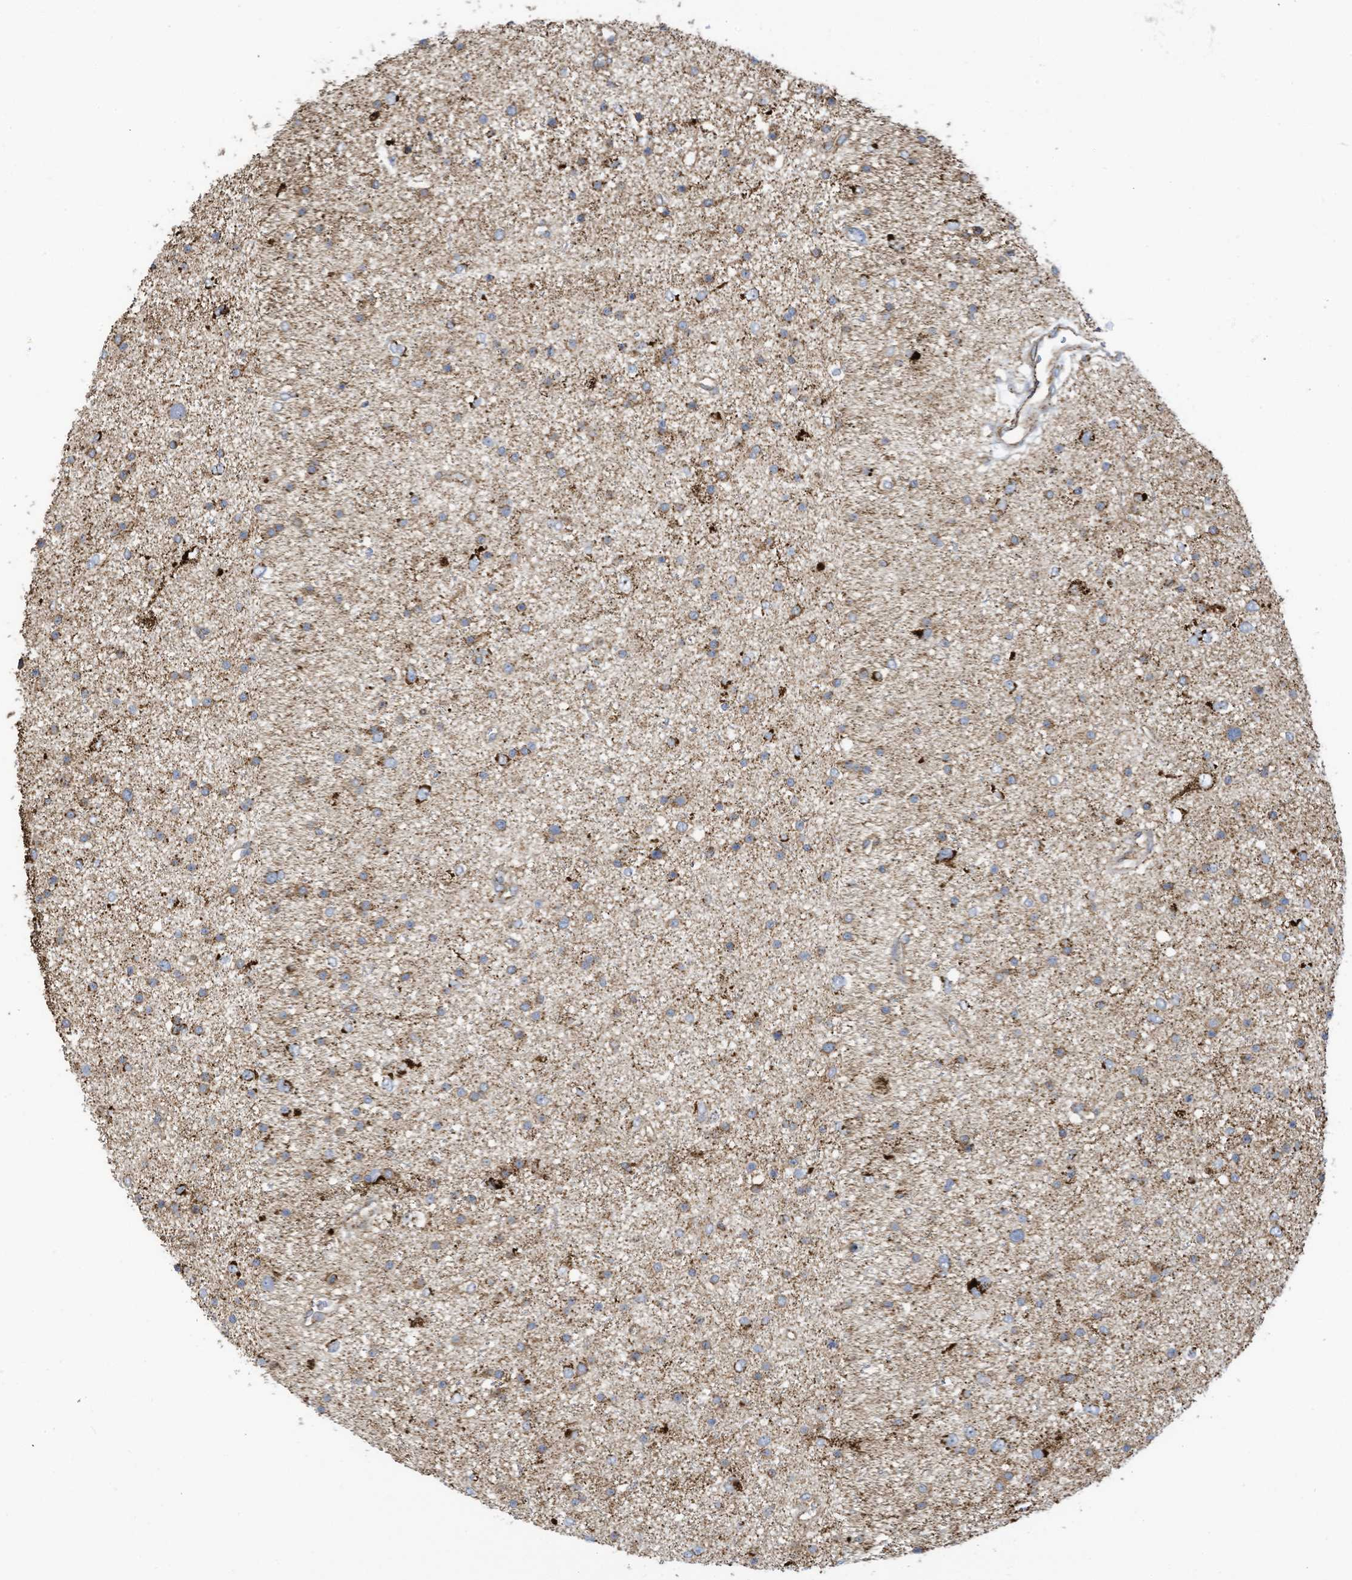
{"staining": {"intensity": "moderate", "quantity": "25%-75%", "location": "cytoplasmic/membranous"}, "tissue": "glioma", "cell_type": "Tumor cells", "image_type": "cancer", "snomed": [{"axis": "morphology", "description": "Glioma, malignant, Low grade"}, {"axis": "topography", "description": "Brain"}], "caption": "Immunohistochemistry histopathology image of neoplastic tissue: human malignant glioma (low-grade) stained using IHC reveals medium levels of moderate protein expression localized specifically in the cytoplasmic/membranous of tumor cells, appearing as a cytoplasmic/membranous brown color.", "gene": "COX10", "patient": {"sex": "female", "age": 37}}